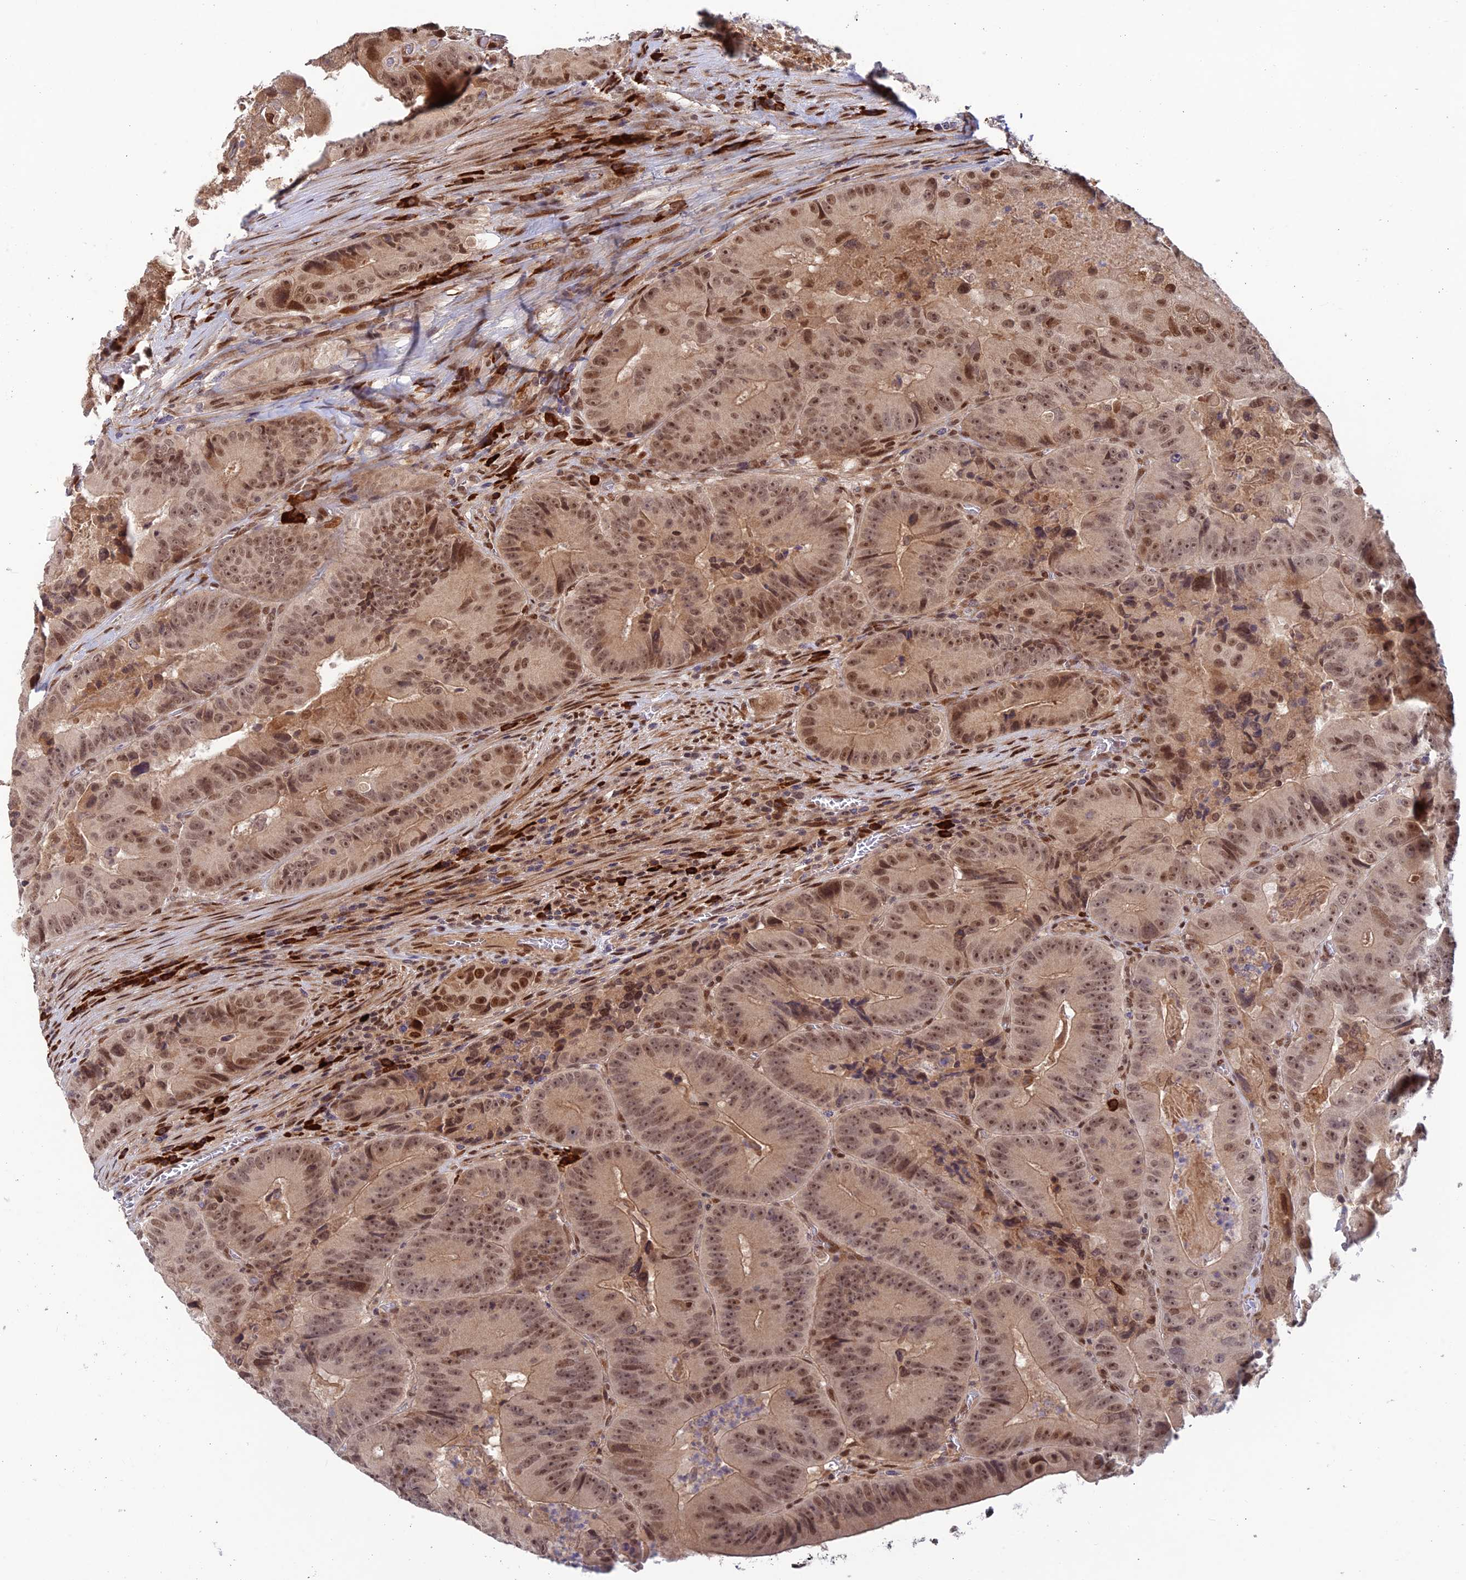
{"staining": {"intensity": "moderate", "quantity": ">75%", "location": "cytoplasmic/membranous,nuclear"}, "tissue": "colorectal cancer", "cell_type": "Tumor cells", "image_type": "cancer", "snomed": [{"axis": "morphology", "description": "Adenocarcinoma, NOS"}, {"axis": "topography", "description": "Colon"}], "caption": "Colorectal cancer (adenocarcinoma) tissue displays moderate cytoplasmic/membranous and nuclear positivity in about >75% of tumor cells, visualized by immunohistochemistry.", "gene": "ZNF565", "patient": {"sex": "female", "age": 86}}